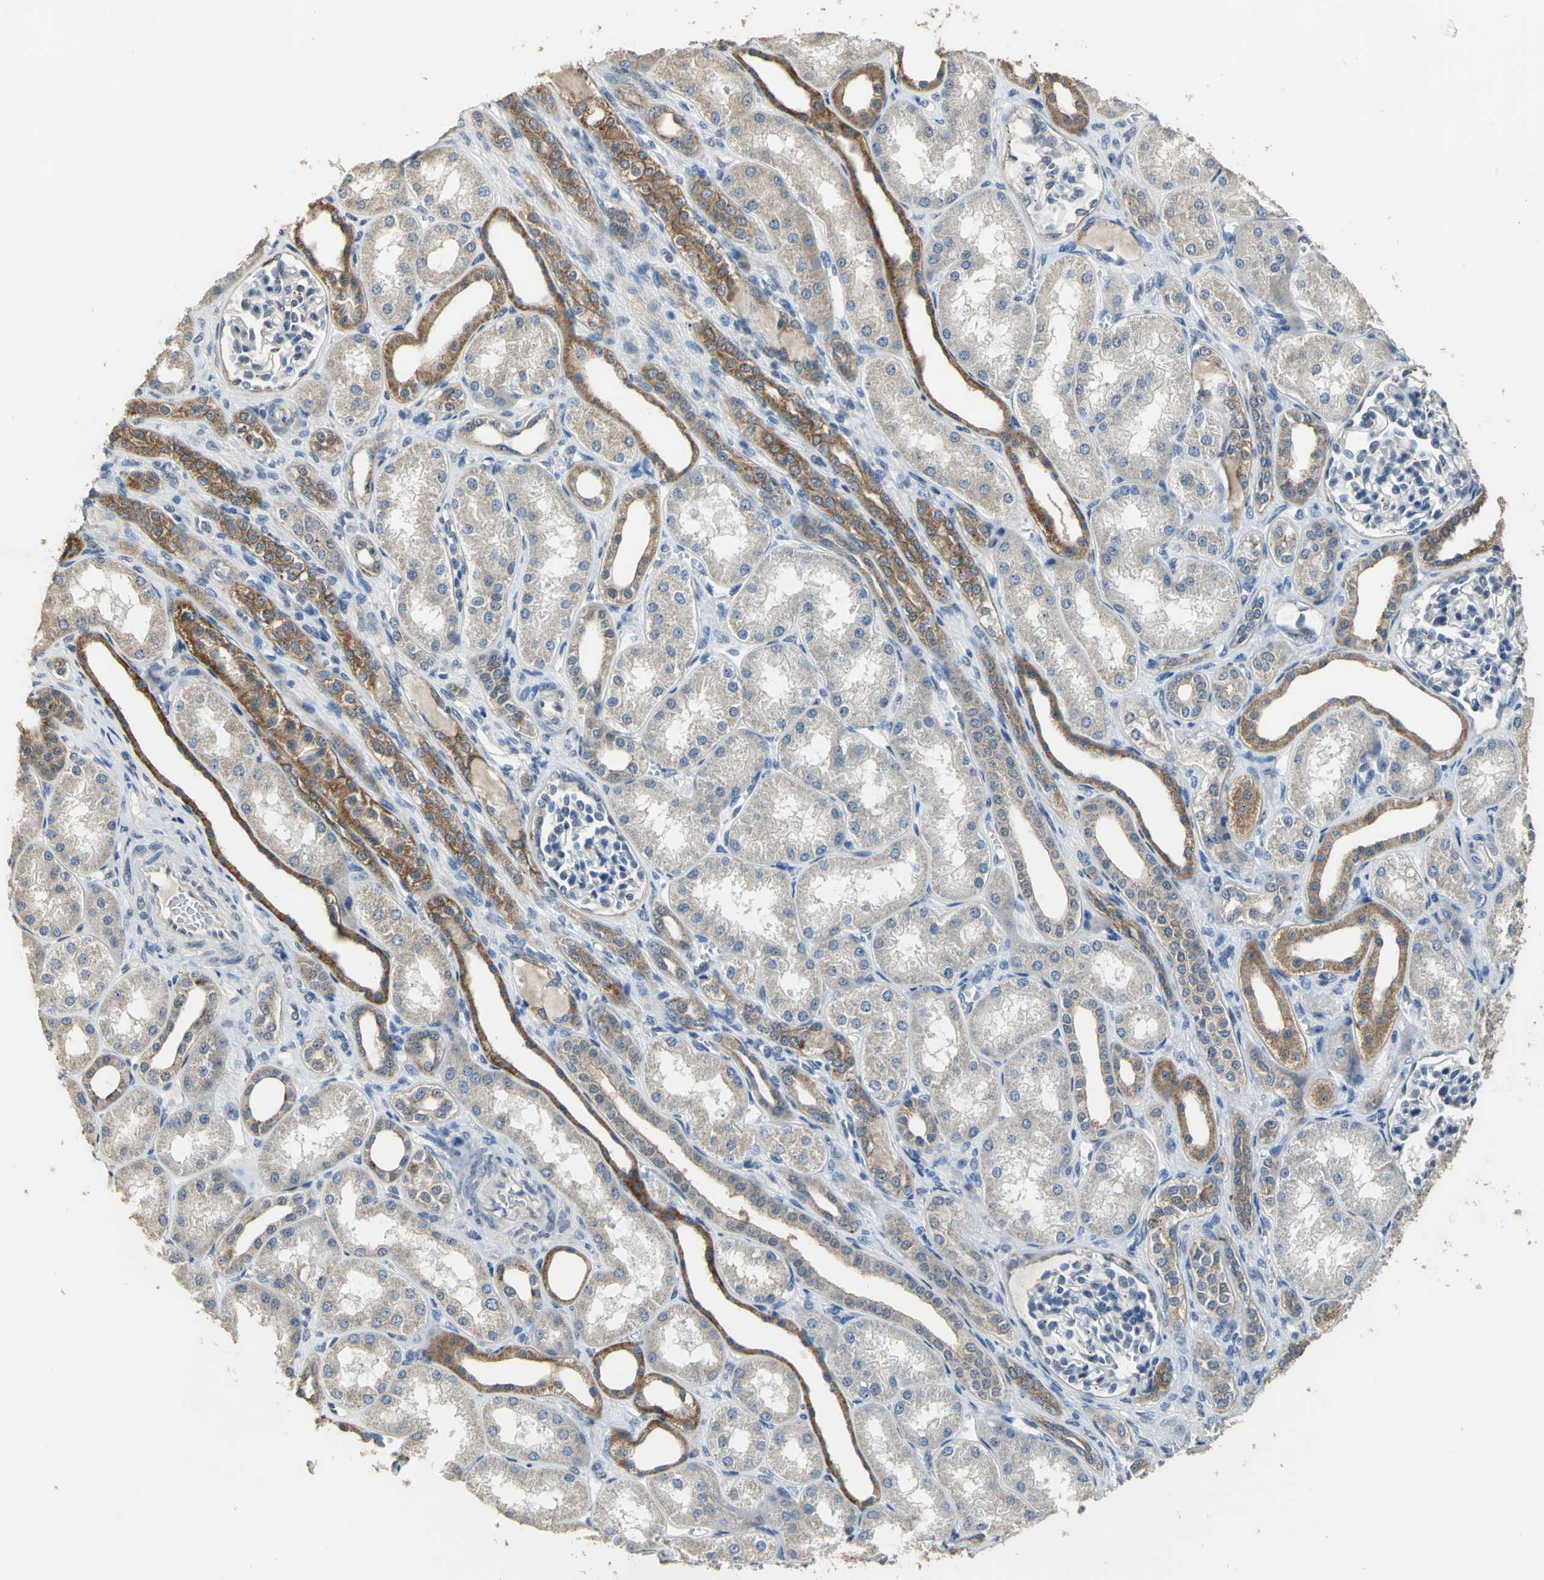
{"staining": {"intensity": "negative", "quantity": "none", "location": "none"}, "tissue": "kidney", "cell_type": "Cells in glomeruli", "image_type": "normal", "snomed": [{"axis": "morphology", "description": "Normal tissue, NOS"}, {"axis": "topography", "description": "Kidney"}], "caption": "DAB immunohistochemical staining of normal human kidney demonstrates no significant staining in cells in glomeruli.", "gene": "OCLN", "patient": {"sex": "male", "age": 7}}